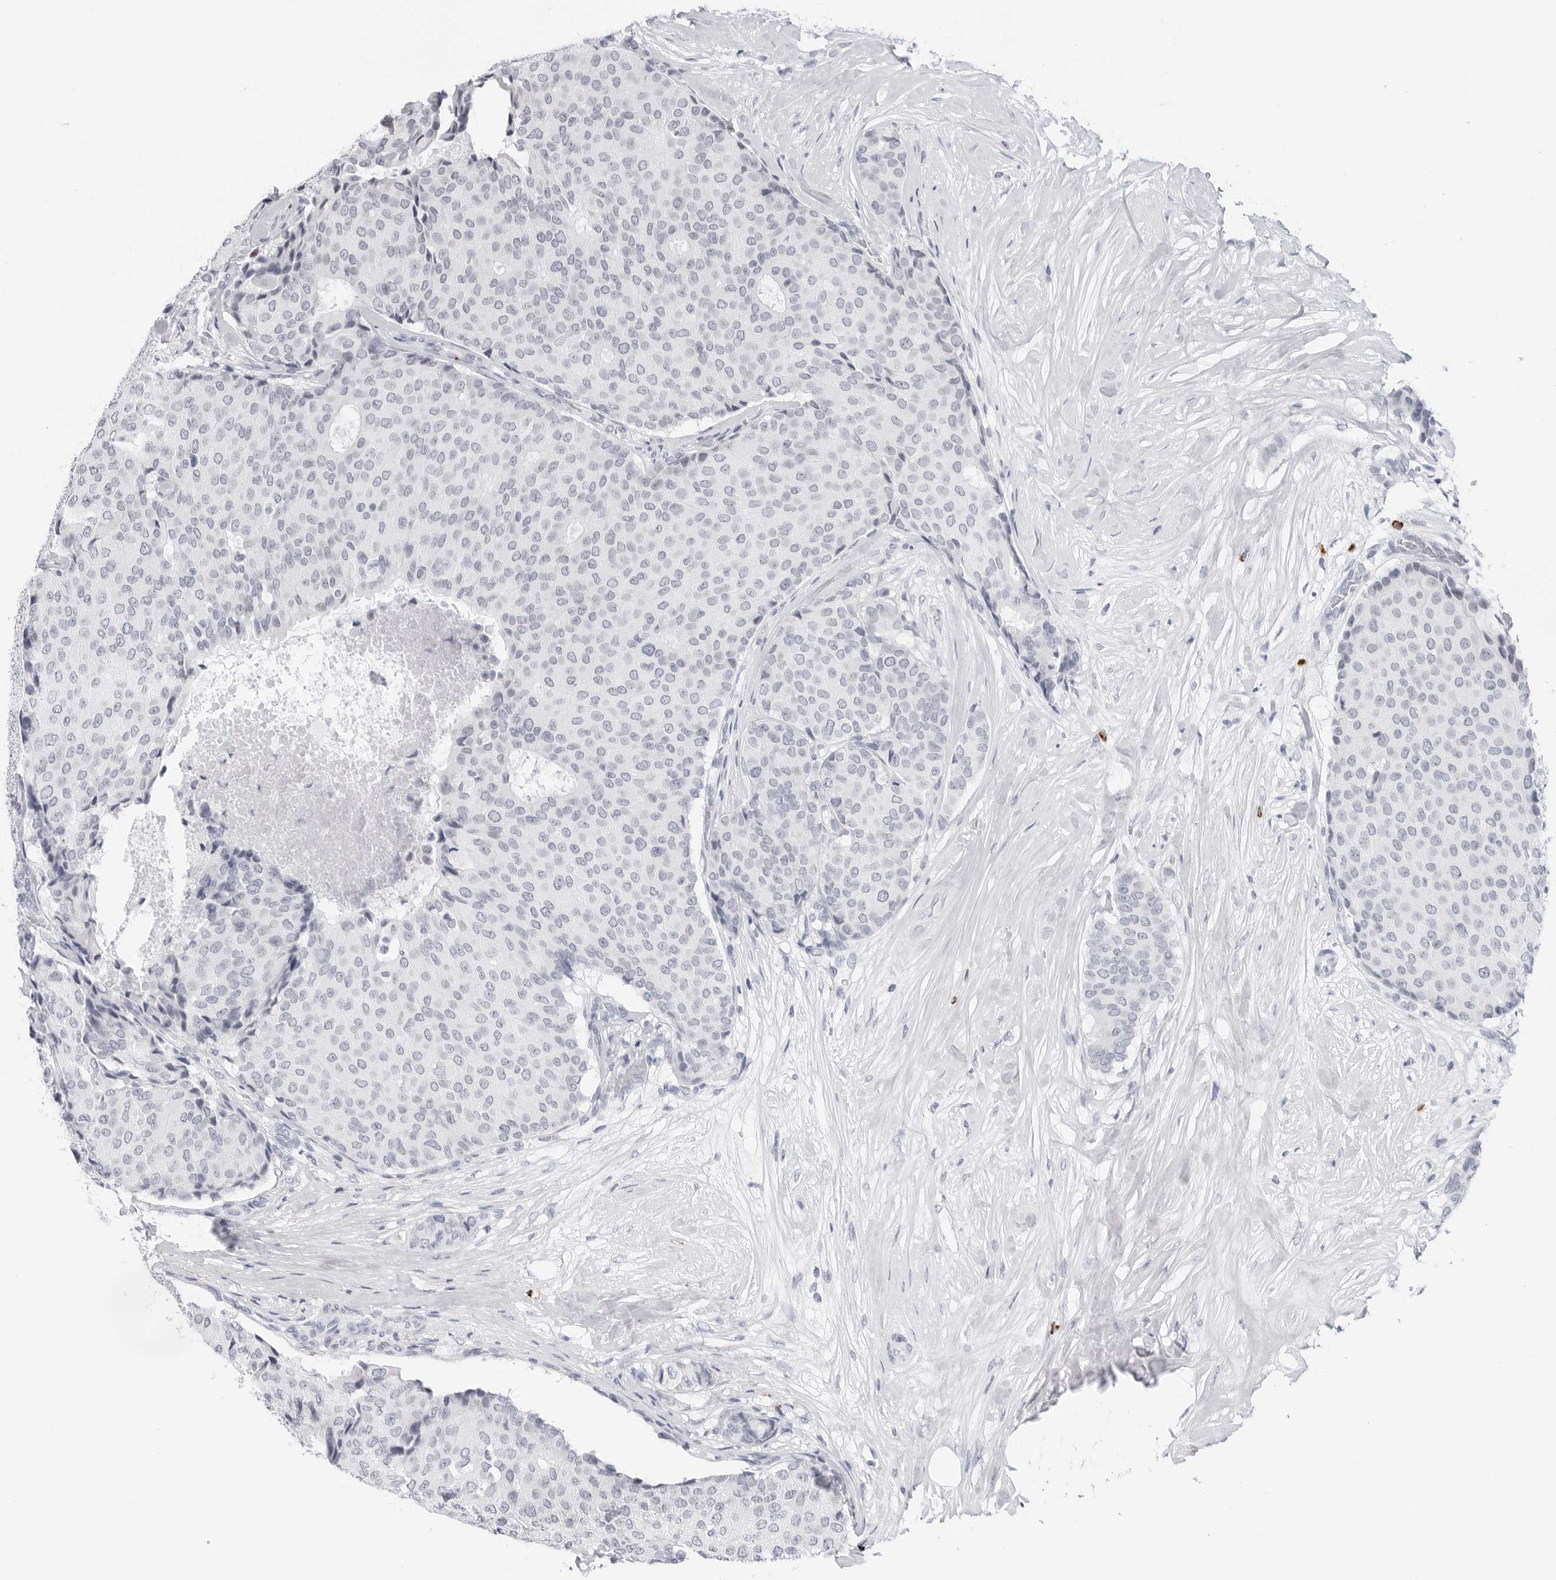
{"staining": {"intensity": "negative", "quantity": "none", "location": "none"}, "tissue": "breast cancer", "cell_type": "Tumor cells", "image_type": "cancer", "snomed": [{"axis": "morphology", "description": "Duct carcinoma"}, {"axis": "topography", "description": "Breast"}], "caption": "There is no significant staining in tumor cells of breast cancer. (Brightfield microscopy of DAB immunohistochemistry at high magnification).", "gene": "HSPB7", "patient": {"sex": "female", "age": 75}}